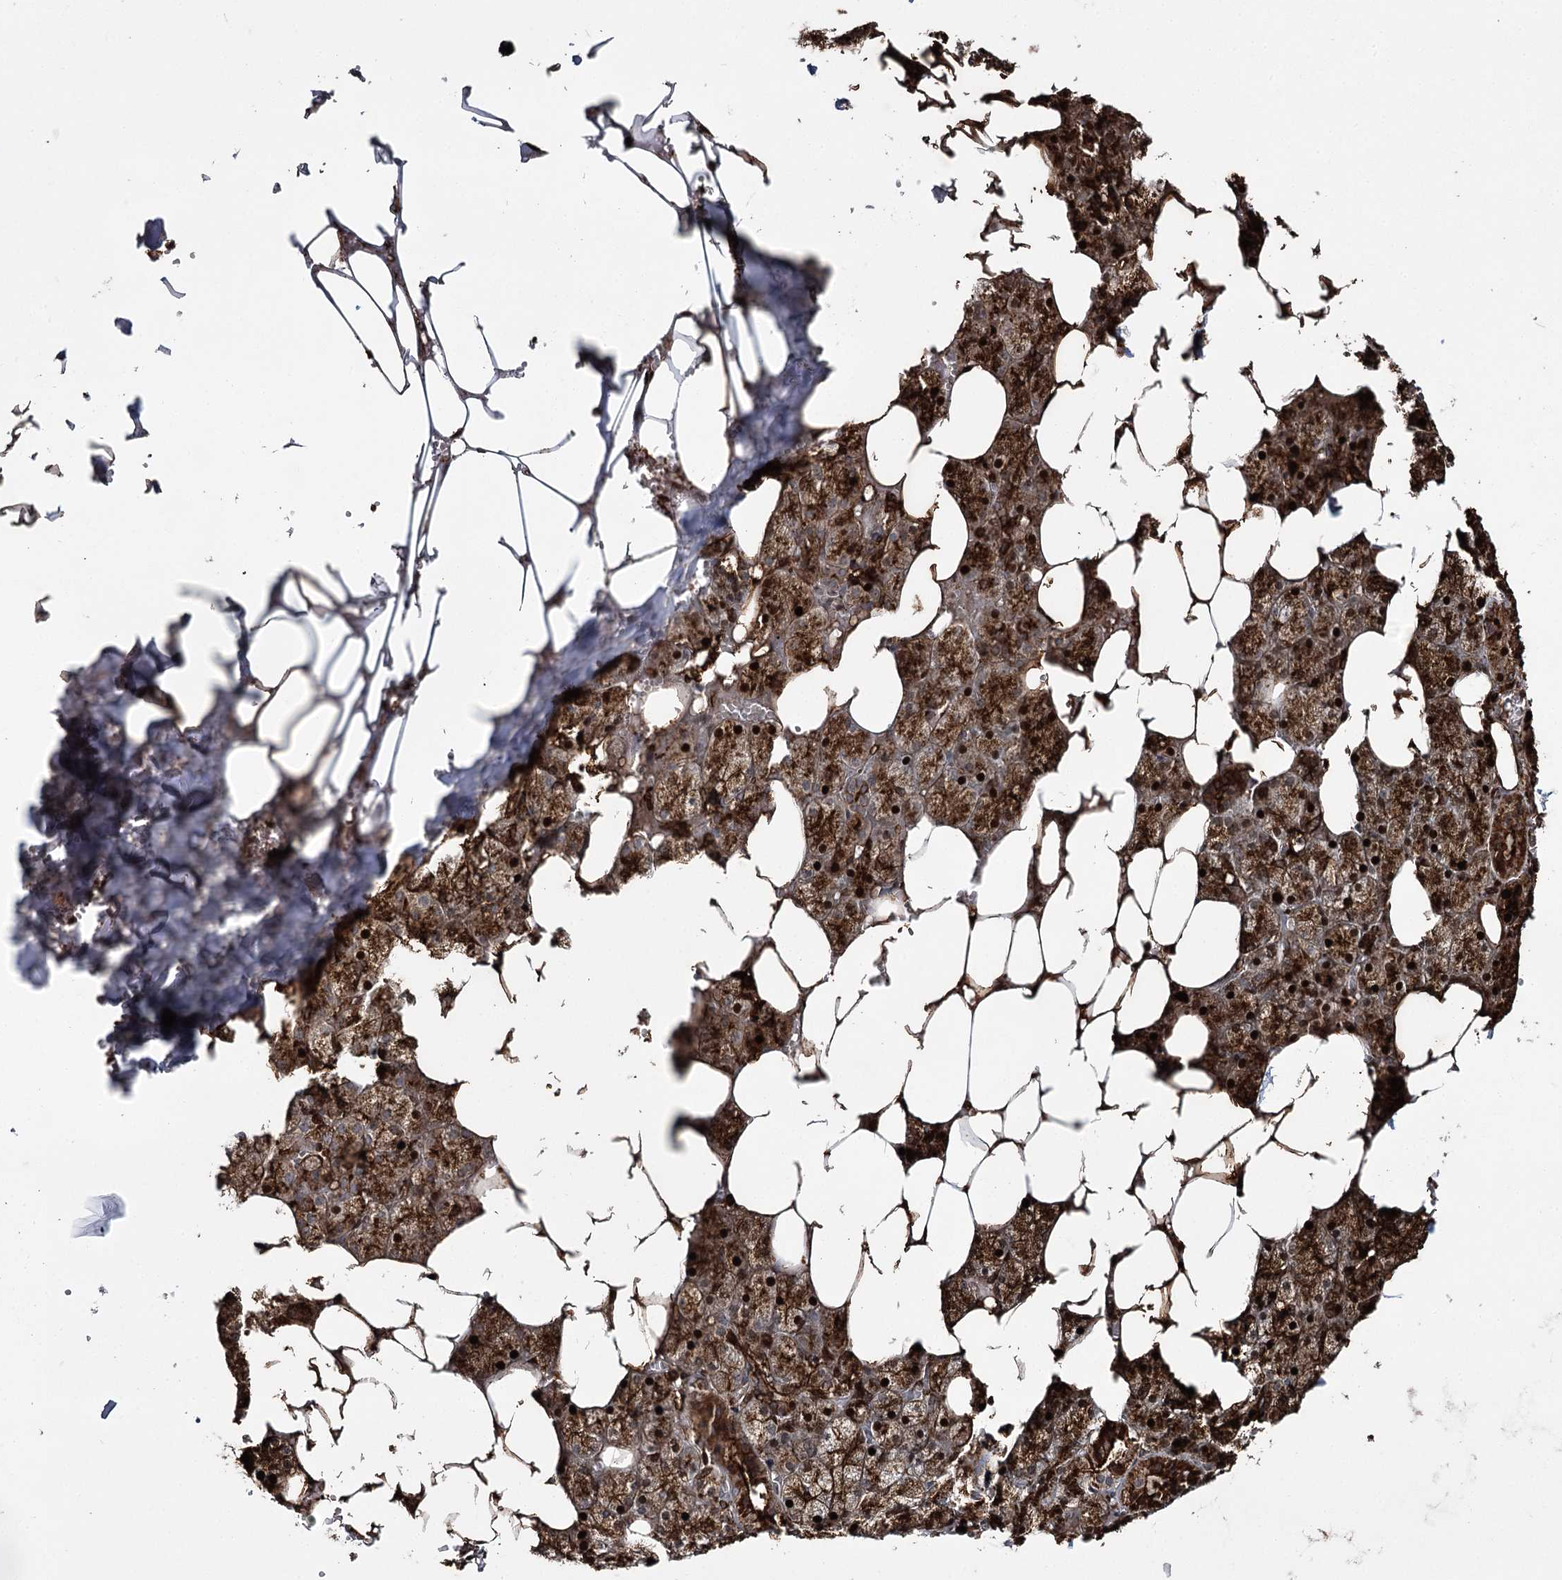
{"staining": {"intensity": "strong", "quantity": ">75%", "location": "cytoplasmic/membranous"}, "tissue": "salivary gland", "cell_type": "Glandular cells", "image_type": "normal", "snomed": [{"axis": "morphology", "description": "Normal tissue, NOS"}, {"axis": "topography", "description": "Salivary gland"}], "caption": "Salivary gland was stained to show a protein in brown. There is high levels of strong cytoplasmic/membranous staining in approximately >75% of glandular cells. The staining was performed using DAB, with brown indicating positive protein expression. Nuclei are stained blue with hematoxylin.", "gene": "DCUN1D4", "patient": {"sex": "male", "age": 62}}